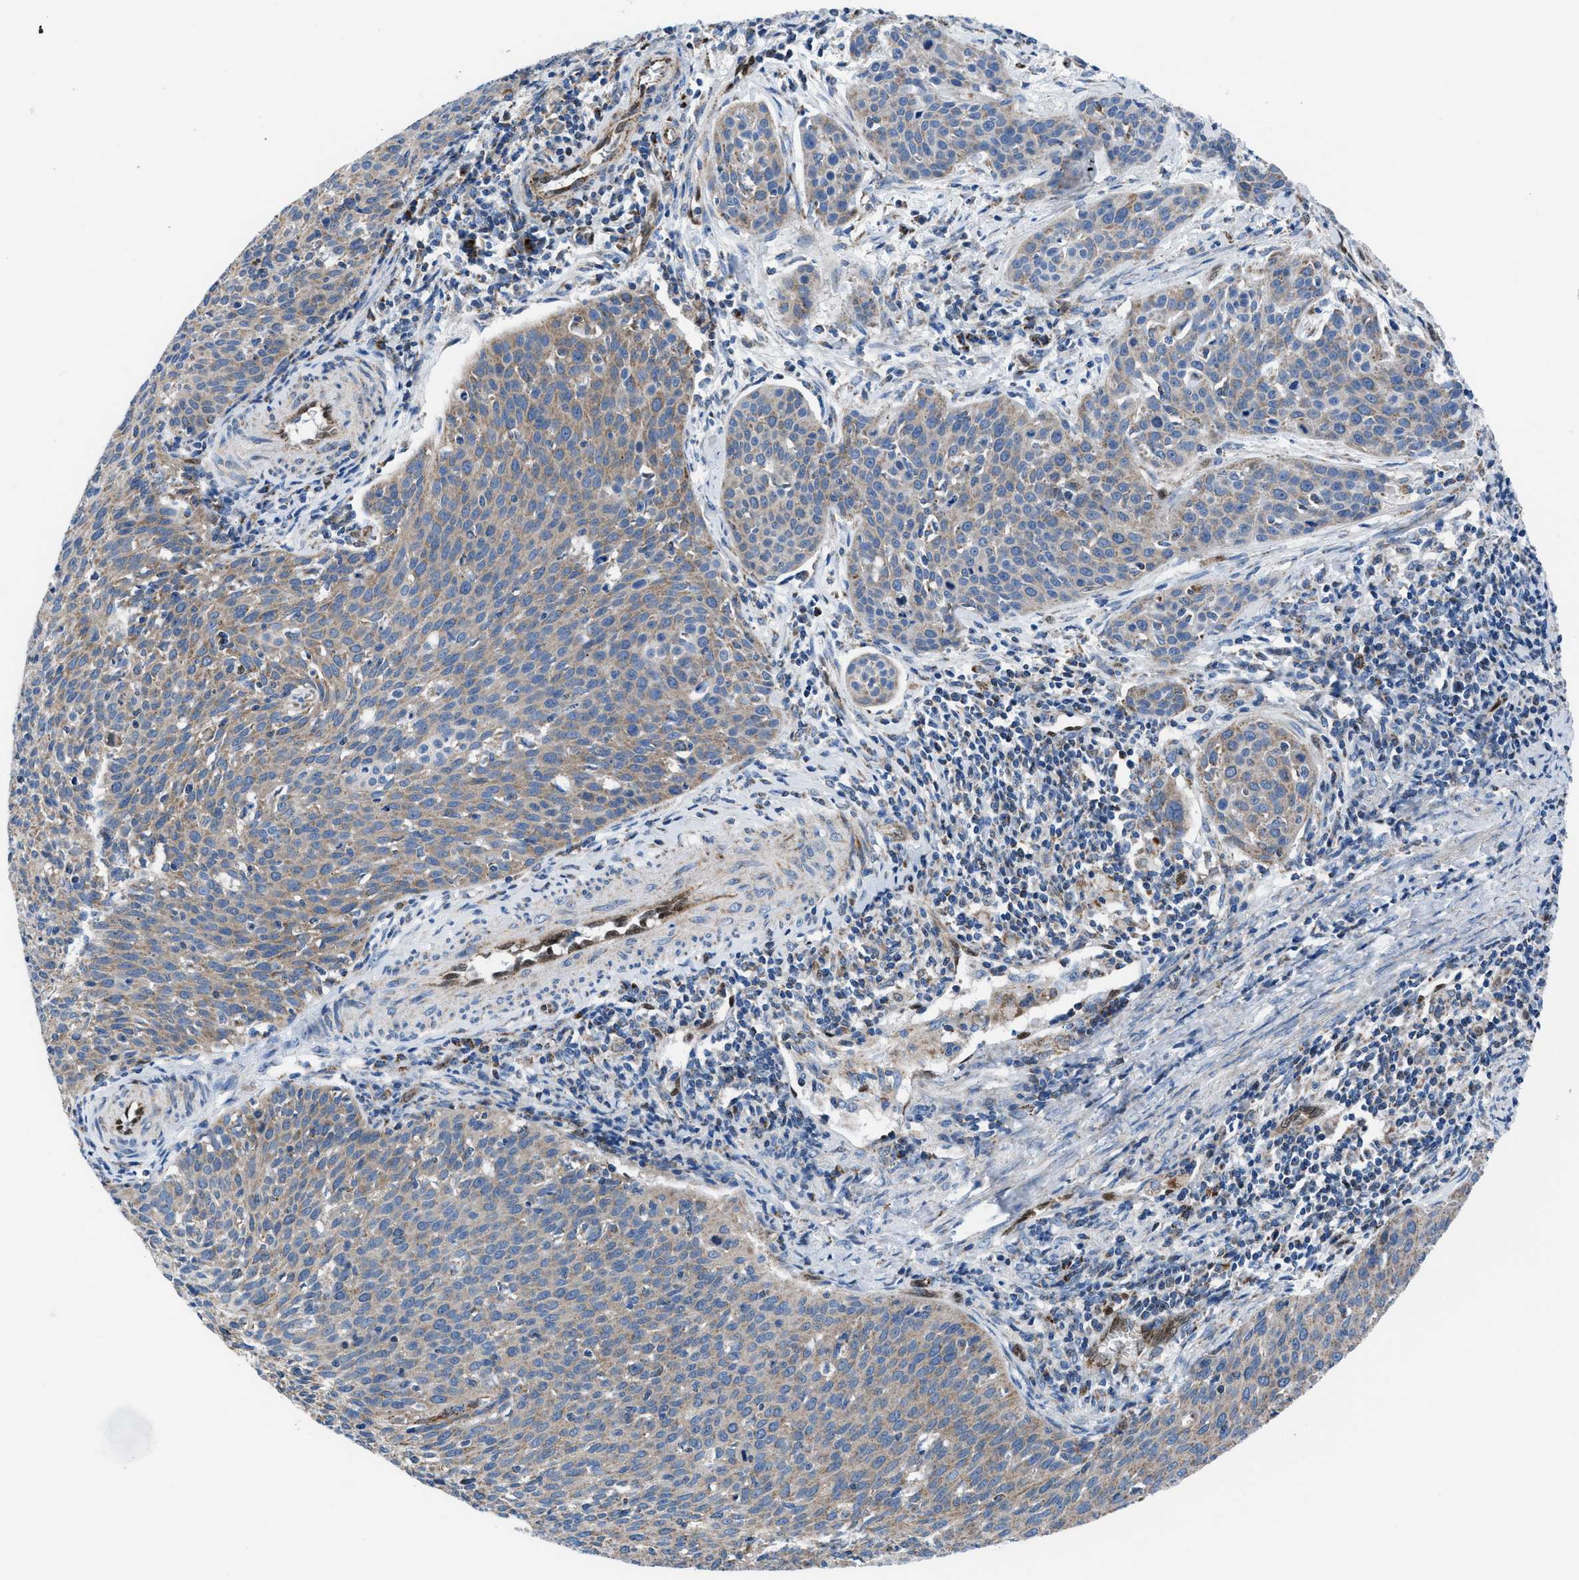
{"staining": {"intensity": "weak", "quantity": "25%-75%", "location": "cytoplasmic/membranous"}, "tissue": "cervical cancer", "cell_type": "Tumor cells", "image_type": "cancer", "snomed": [{"axis": "morphology", "description": "Squamous cell carcinoma, NOS"}, {"axis": "topography", "description": "Cervix"}], "caption": "This photomicrograph displays cervical cancer stained with immunohistochemistry to label a protein in brown. The cytoplasmic/membranous of tumor cells show weak positivity for the protein. Nuclei are counter-stained blue.", "gene": "LMO2", "patient": {"sex": "female", "age": 38}}